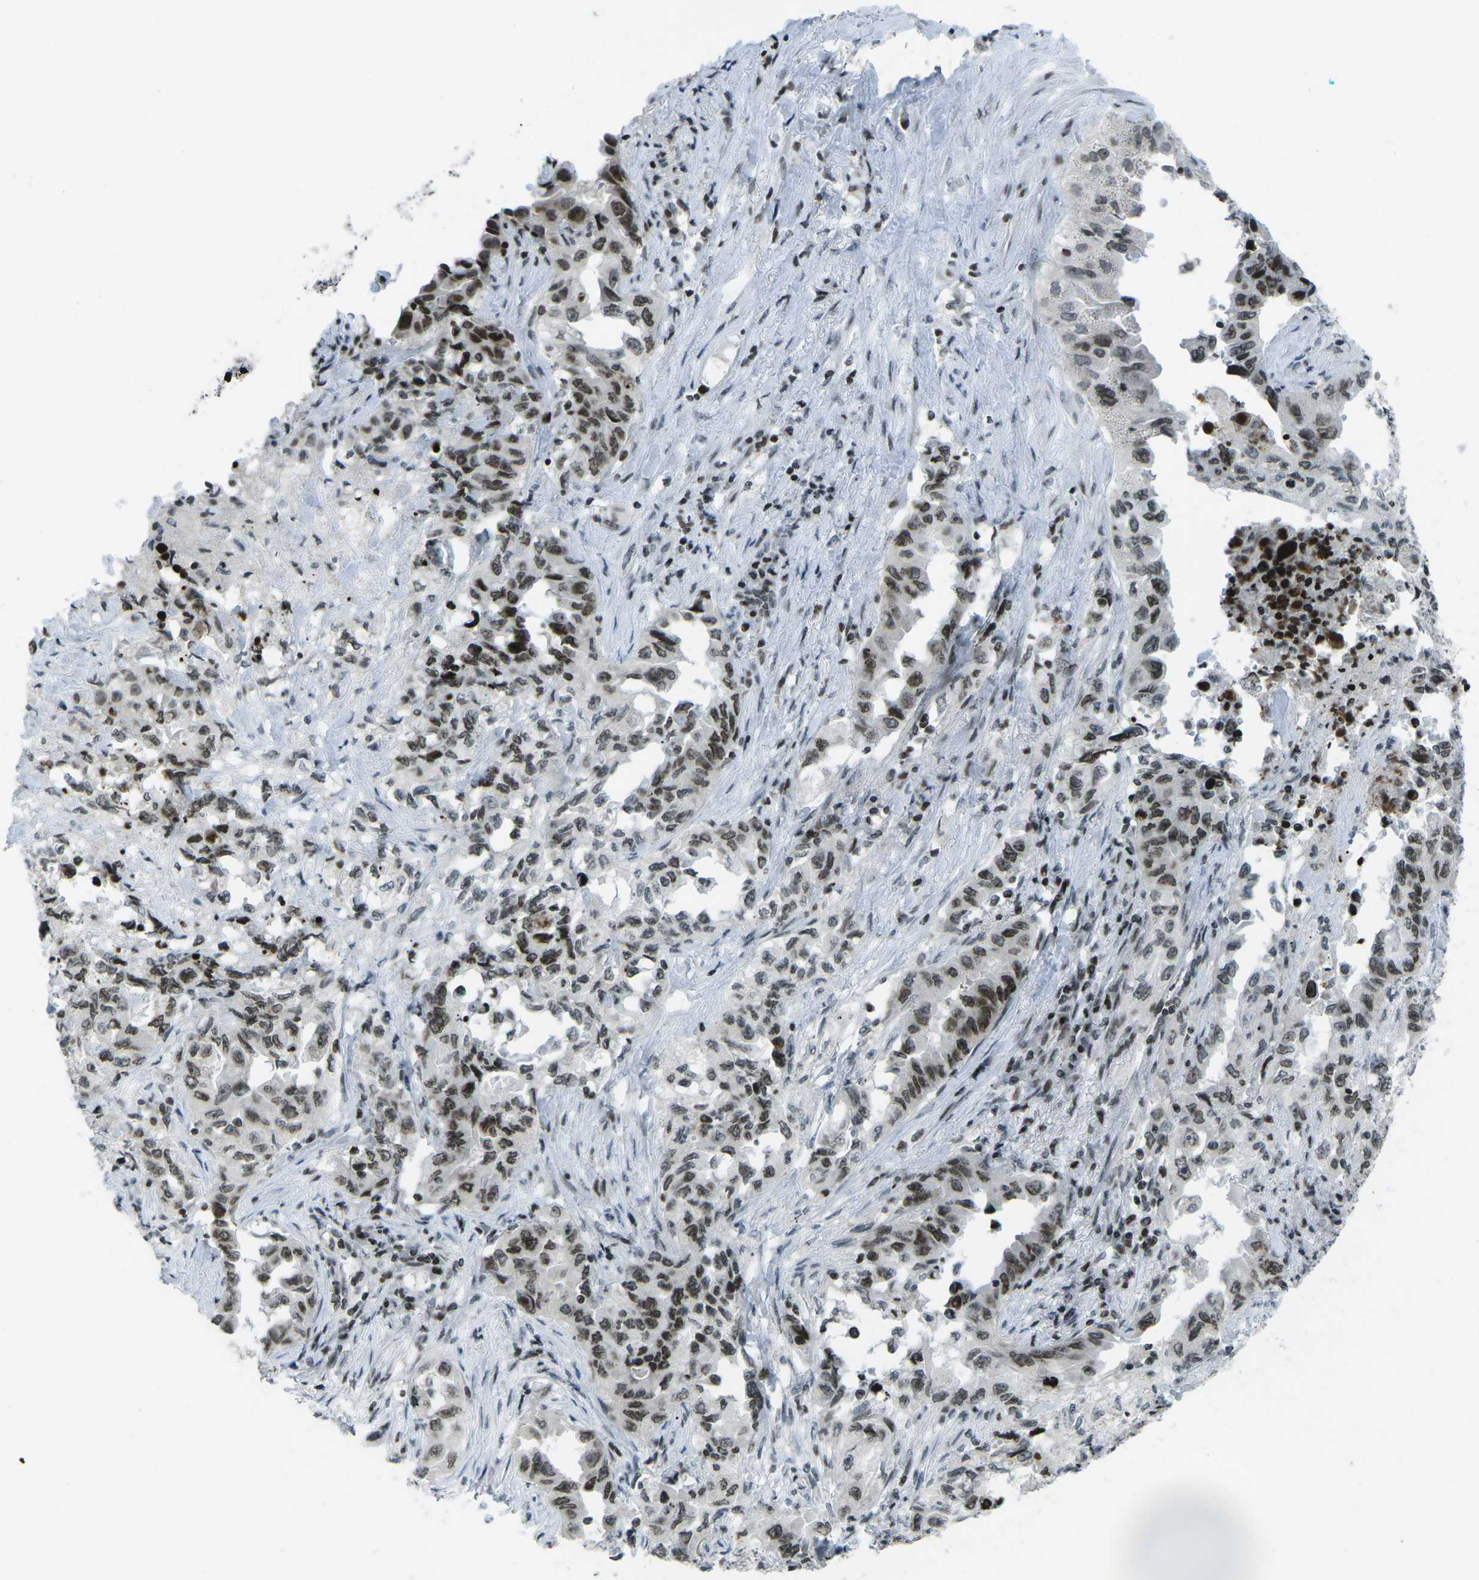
{"staining": {"intensity": "strong", "quantity": ">75%", "location": "nuclear"}, "tissue": "lung cancer", "cell_type": "Tumor cells", "image_type": "cancer", "snomed": [{"axis": "morphology", "description": "Adenocarcinoma, NOS"}, {"axis": "topography", "description": "Lung"}], "caption": "The immunohistochemical stain shows strong nuclear positivity in tumor cells of lung cancer tissue.", "gene": "EME1", "patient": {"sex": "female", "age": 51}}